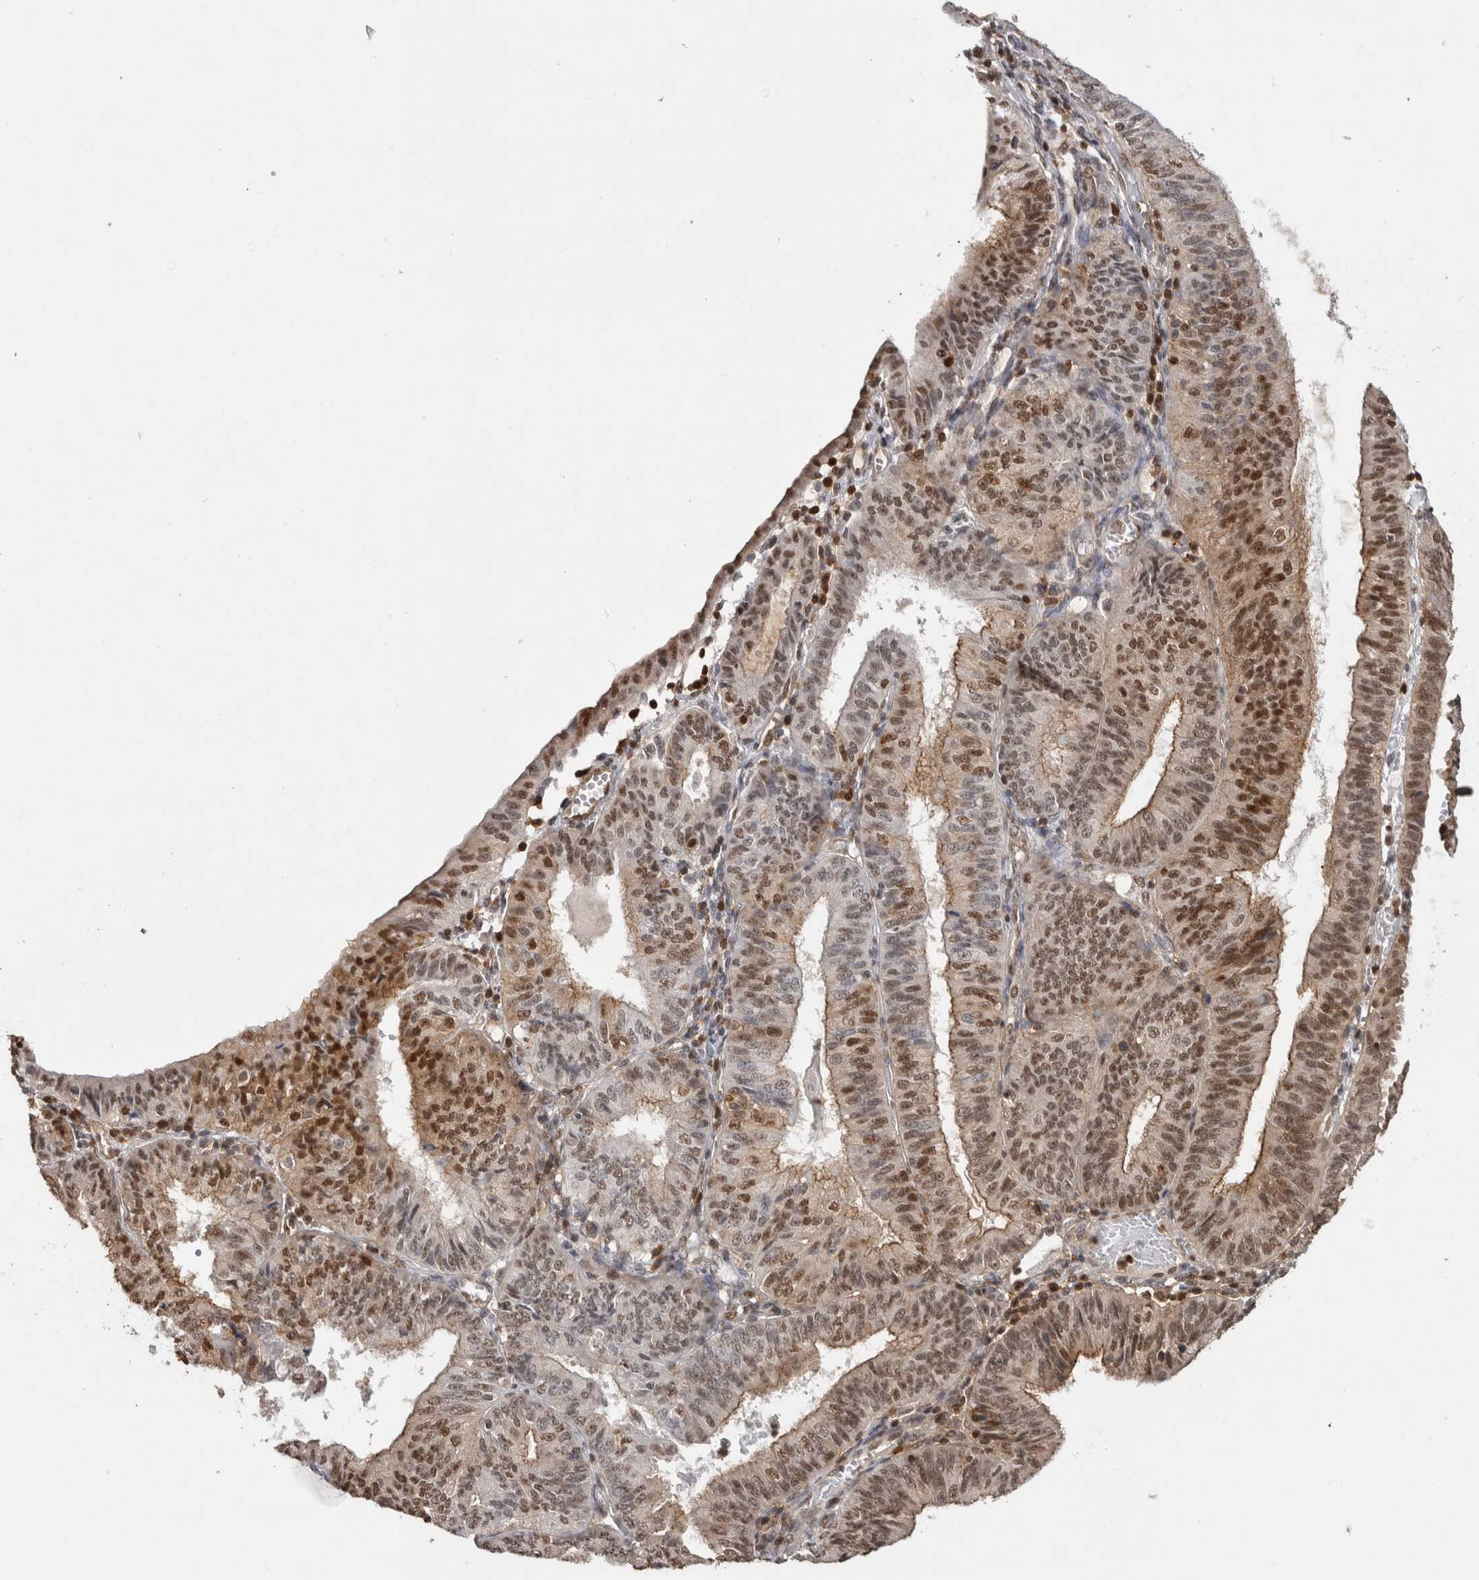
{"staining": {"intensity": "strong", "quantity": ">75%", "location": "cytoplasmic/membranous,nuclear"}, "tissue": "endometrial cancer", "cell_type": "Tumor cells", "image_type": "cancer", "snomed": [{"axis": "morphology", "description": "Adenocarcinoma, NOS"}, {"axis": "topography", "description": "Endometrium"}], "caption": "A brown stain highlights strong cytoplasmic/membranous and nuclear staining of a protein in adenocarcinoma (endometrial) tumor cells. Immunohistochemistry stains the protein in brown and the nuclei are stained blue.", "gene": "RPS6KA2", "patient": {"sex": "female", "age": 58}}